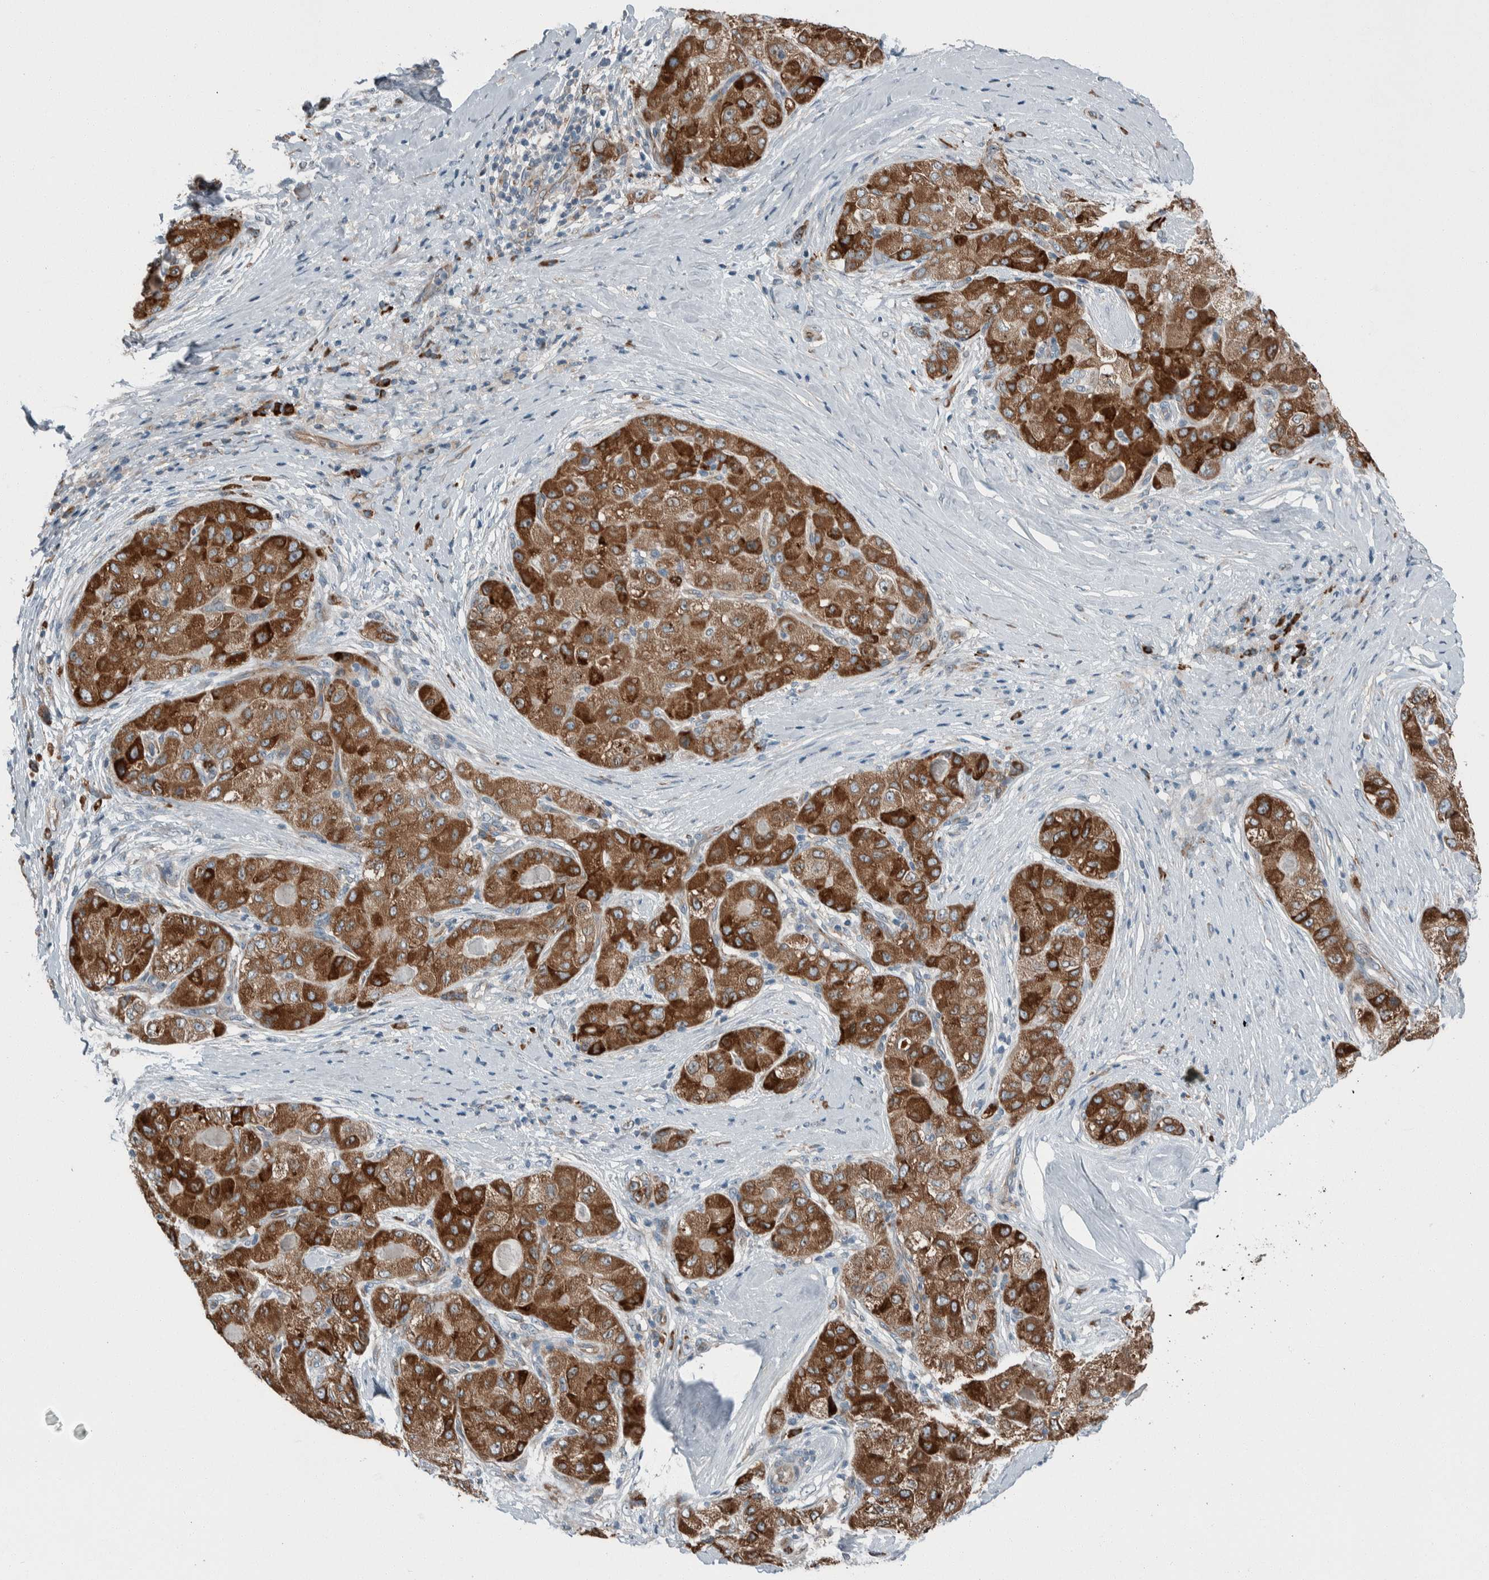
{"staining": {"intensity": "strong", "quantity": ">75%", "location": "cytoplasmic/membranous"}, "tissue": "liver cancer", "cell_type": "Tumor cells", "image_type": "cancer", "snomed": [{"axis": "morphology", "description": "Carcinoma, Hepatocellular, NOS"}, {"axis": "topography", "description": "Liver"}], "caption": "High-power microscopy captured an IHC micrograph of hepatocellular carcinoma (liver), revealing strong cytoplasmic/membranous positivity in about >75% of tumor cells.", "gene": "USP25", "patient": {"sex": "male", "age": 80}}